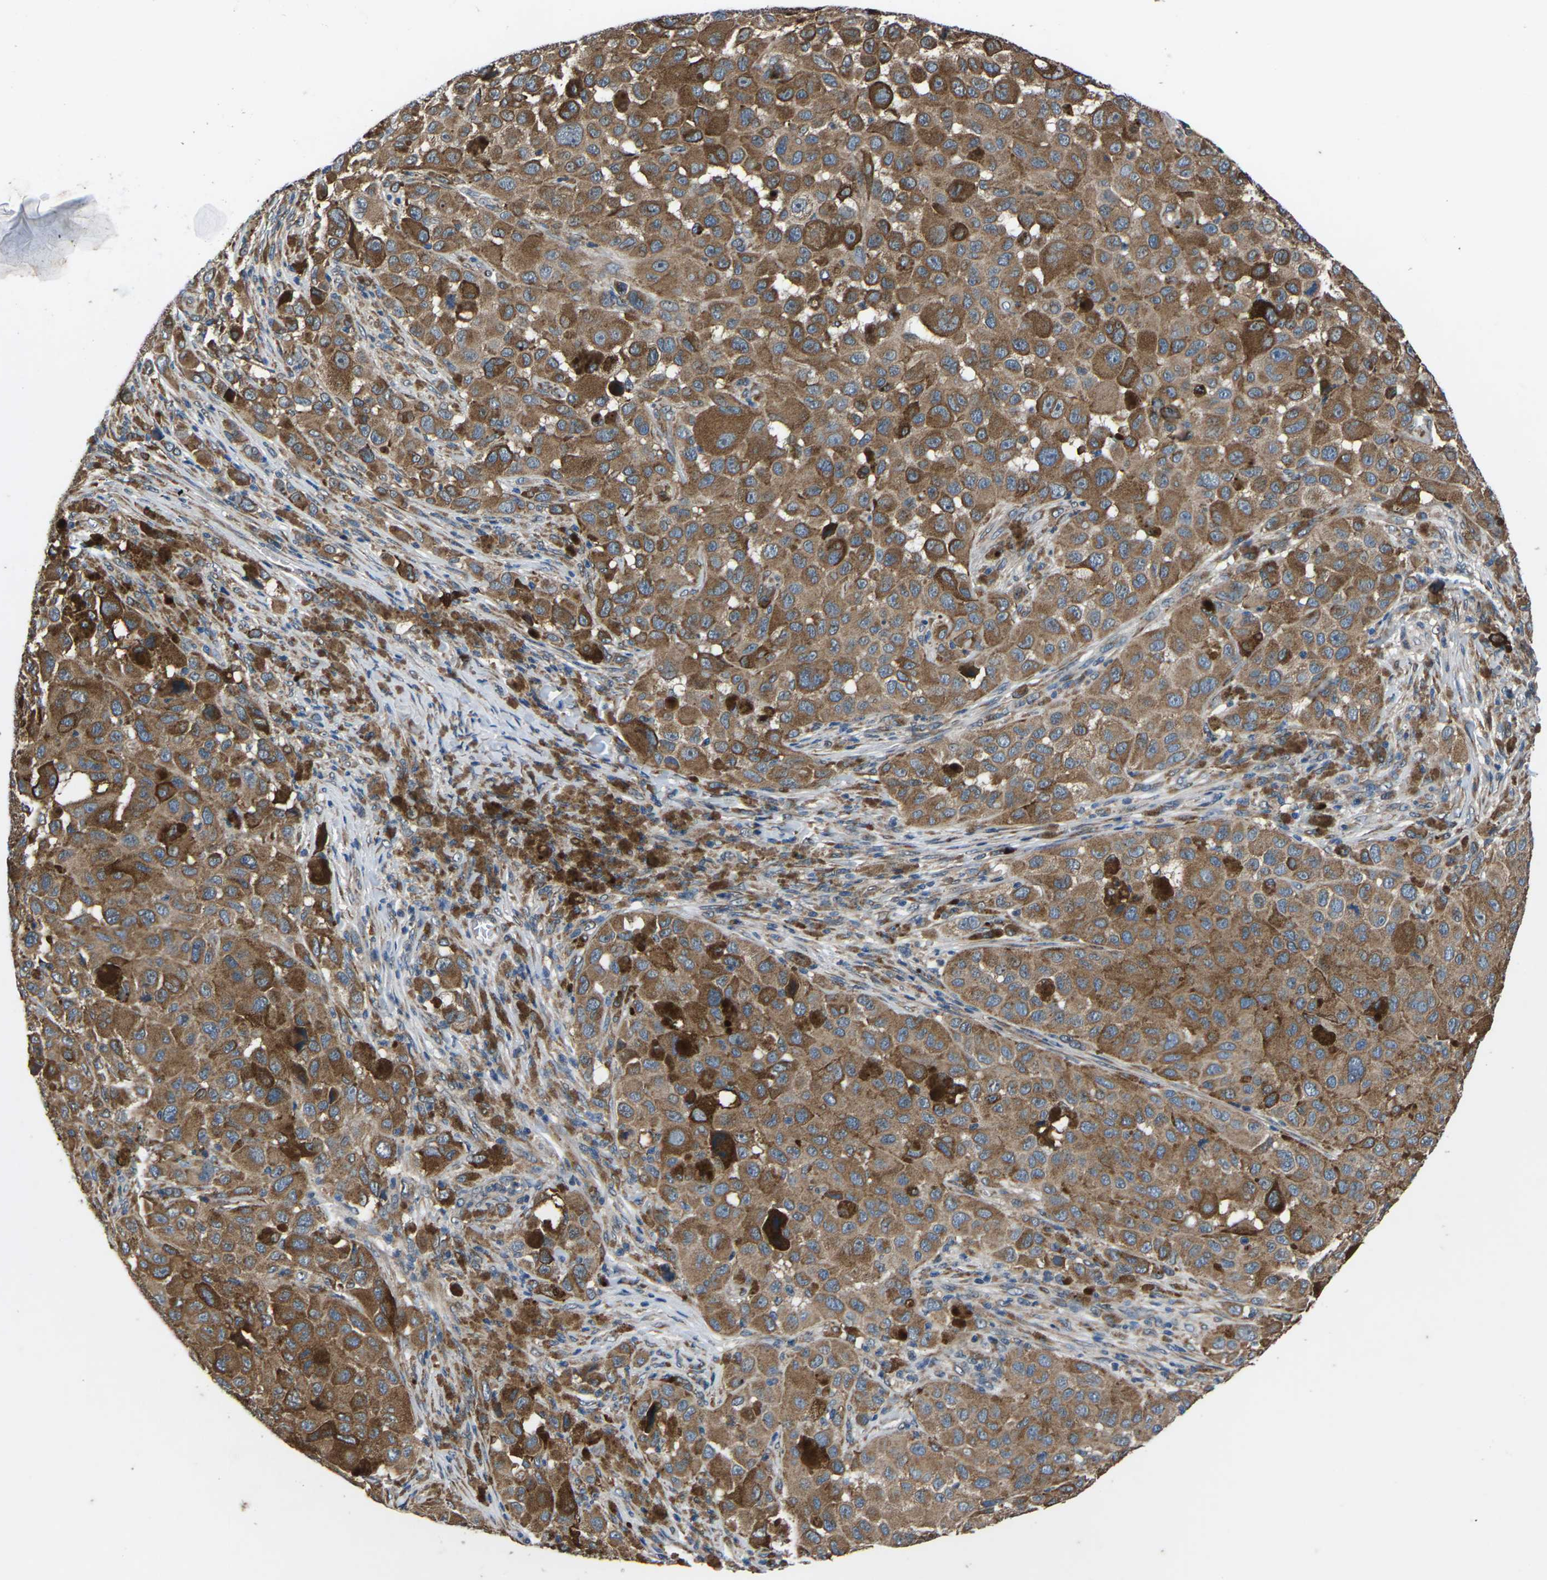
{"staining": {"intensity": "moderate", "quantity": ">75%", "location": "cytoplasmic/membranous"}, "tissue": "melanoma", "cell_type": "Tumor cells", "image_type": "cancer", "snomed": [{"axis": "morphology", "description": "Malignant melanoma, NOS"}, {"axis": "topography", "description": "Skin"}], "caption": "A brown stain labels moderate cytoplasmic/membranous staining of a protein in human melanoma tumor cells.", "gene": "GABRP", "patient": {"sex": "male", "age": 96}}